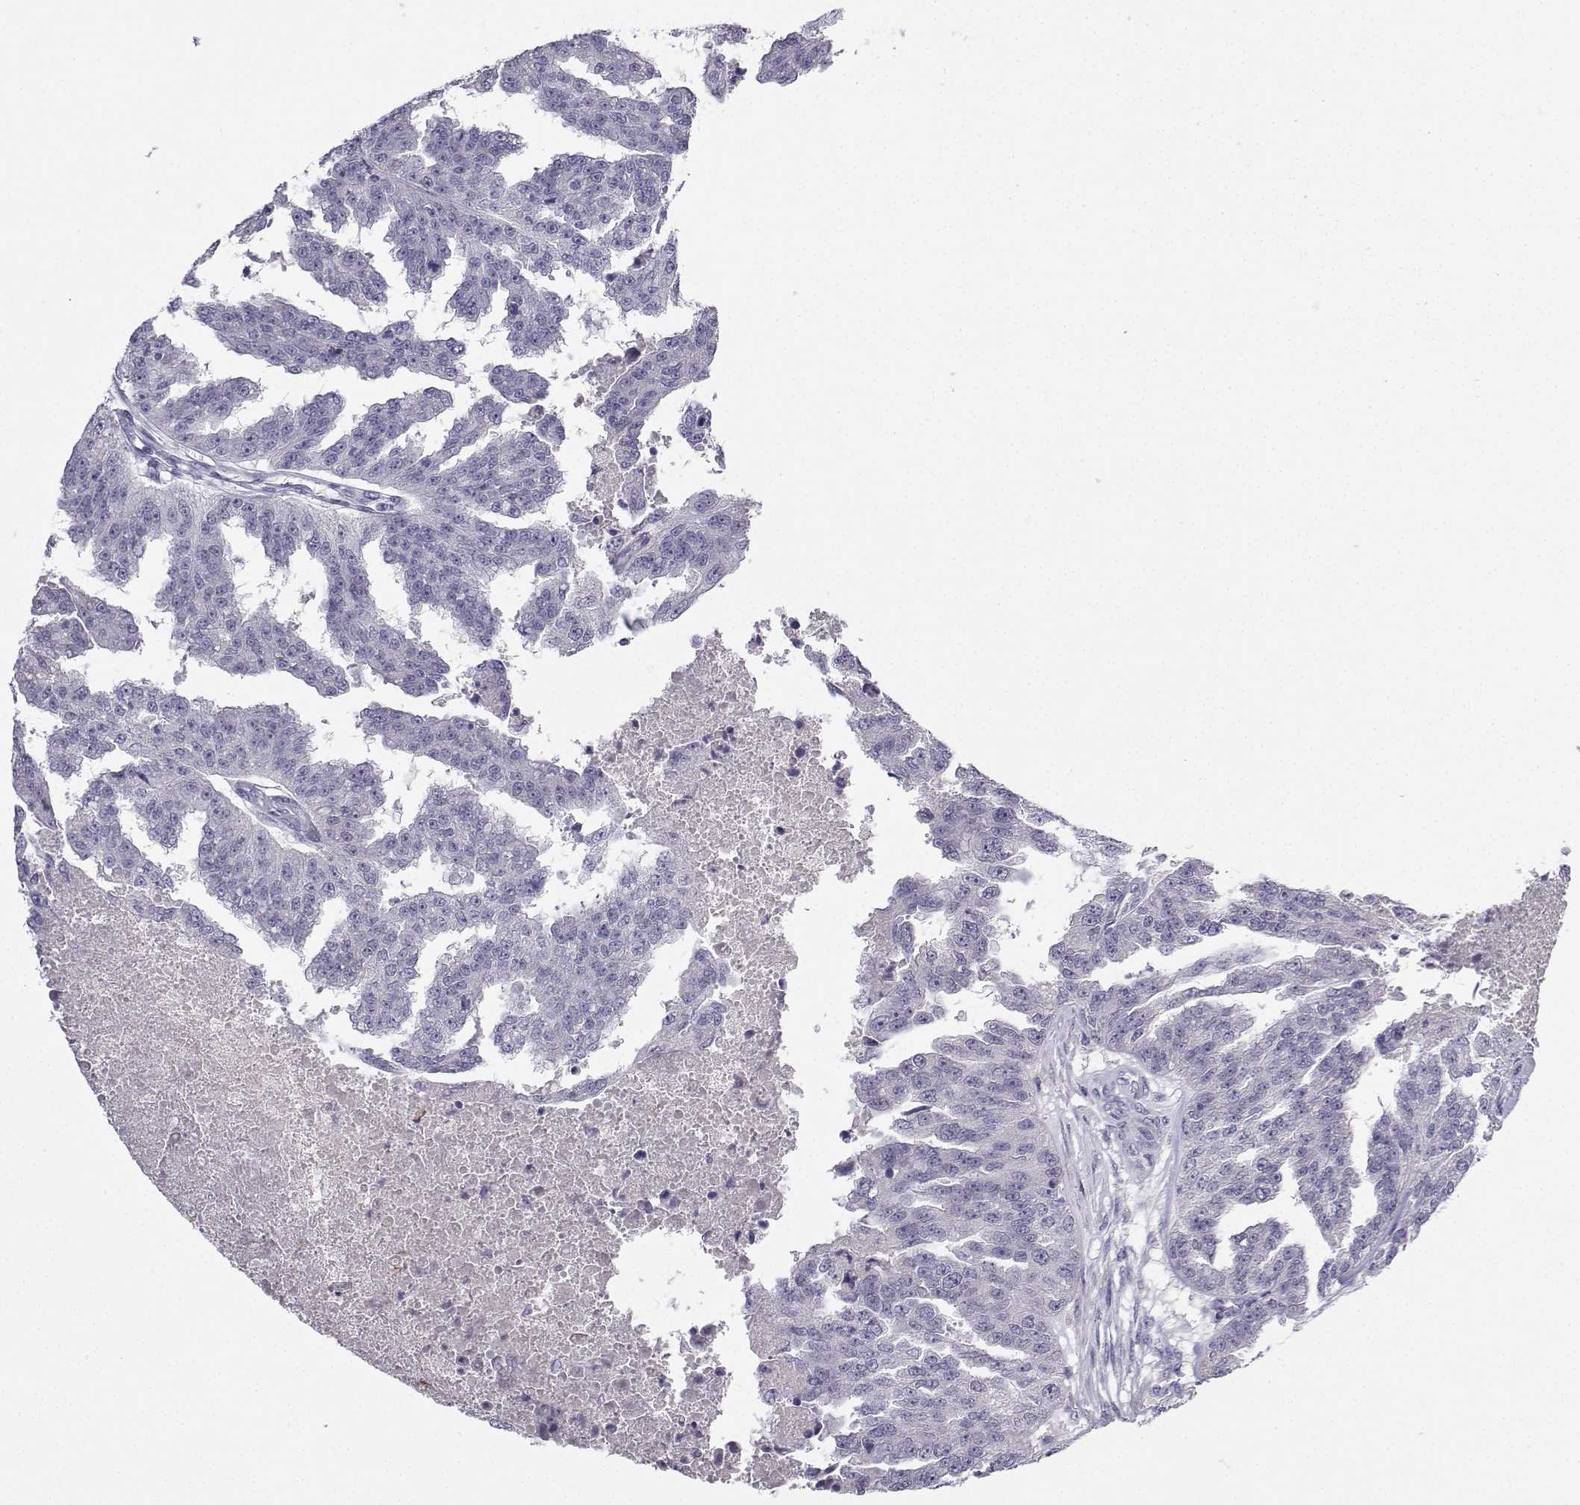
{"staining": {"intensity": "negative", "quantity": "none", "location": "none"}, "tissue": "ovarian cancer", "cell_type": "Tumor cells", "image_type": "cancer", "snomed": [{"axis": "morphology", "description": "Cystadenocarcinoma, serous, NOS"}, {"axis": "topography", "description": "Ovary"}], "caption": "Tumor cells show no significant expression in ovarian cancer. (Brightfield microscopy of DAB (3,3'-diaminobenzidine) IHC at high magnification).", "gene": "CALY", "patient": {"sex": "female", "age": 58}}